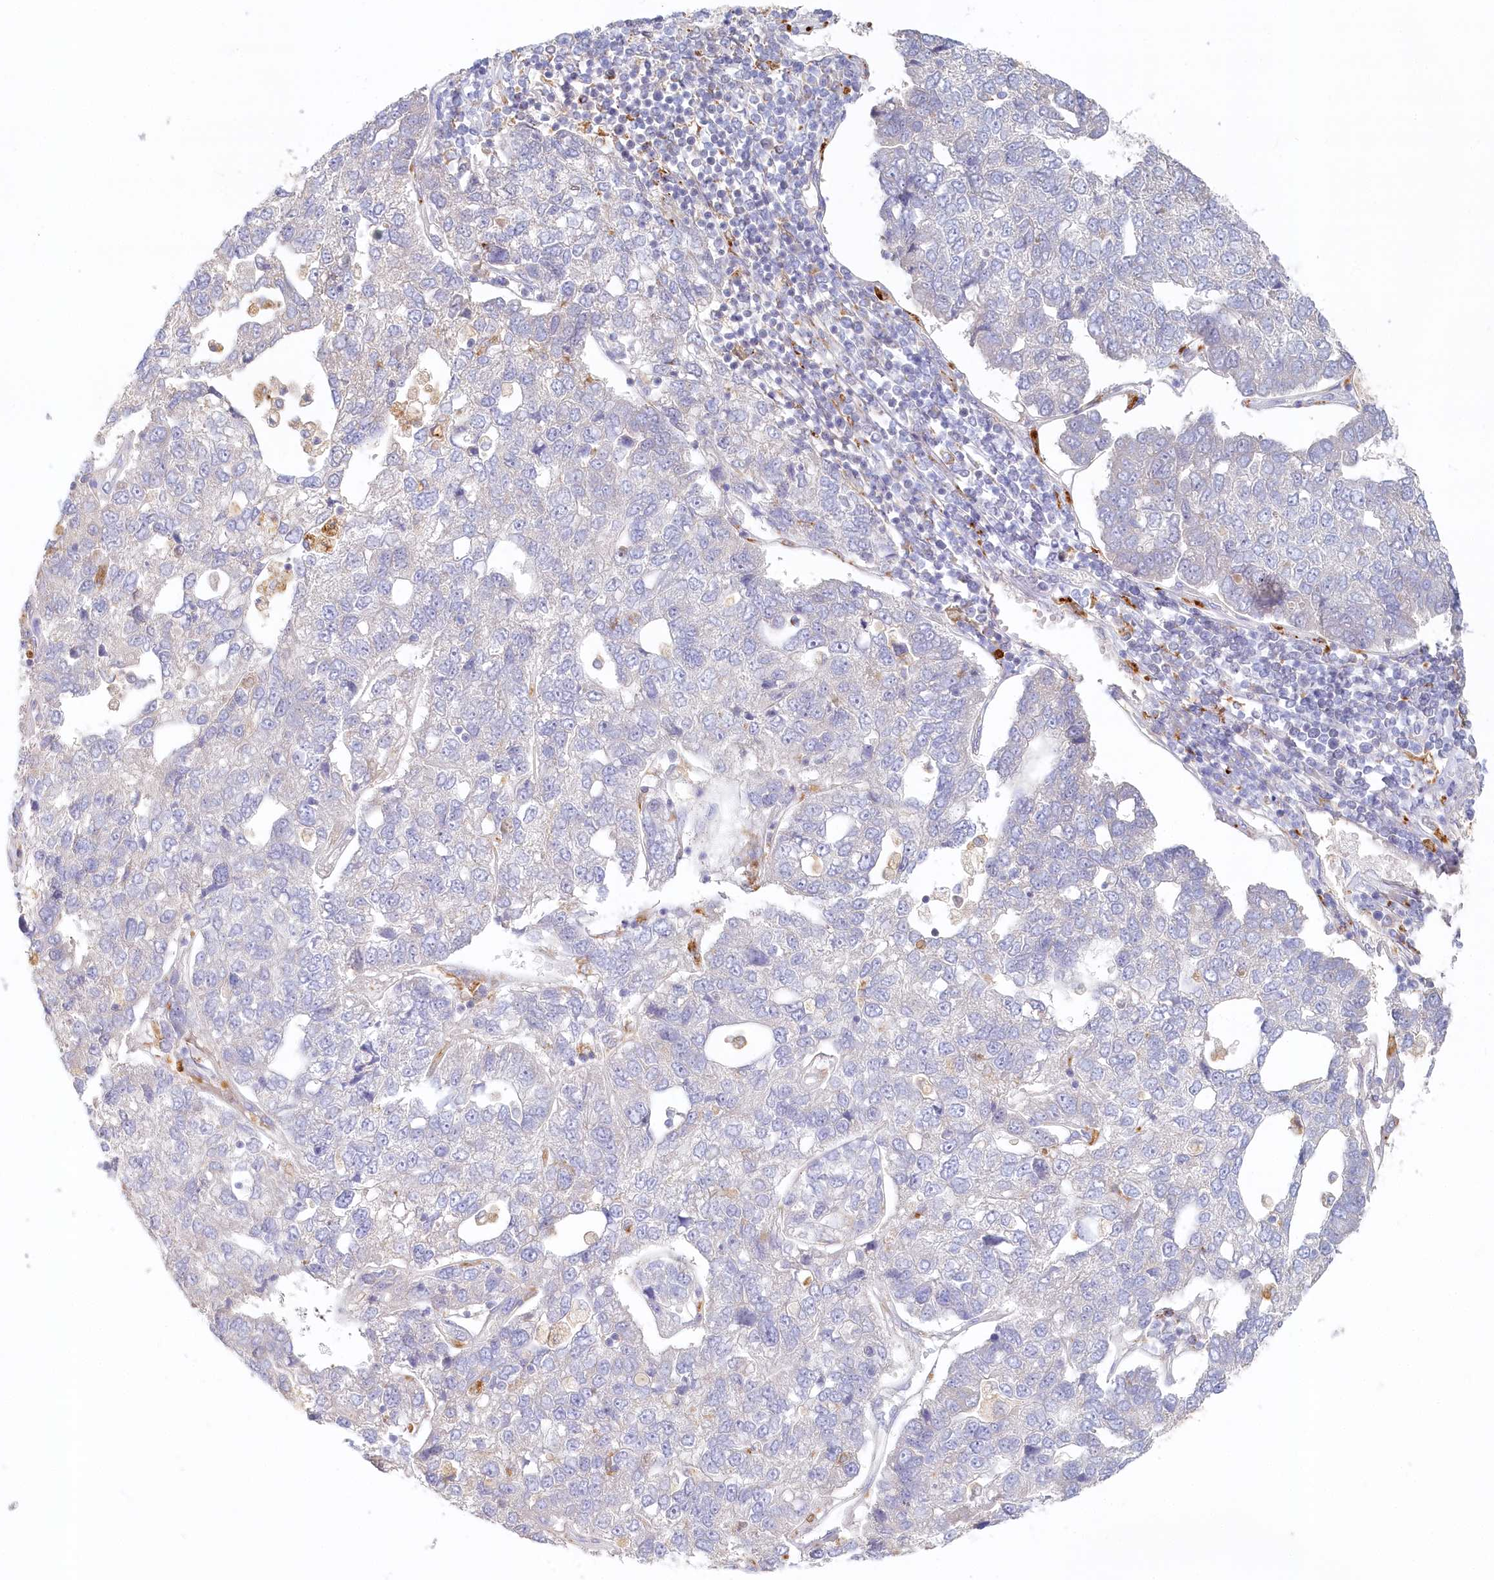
{"staining": {"intensity": "negative", "quantity": "none", "location": "none"}, "tissue": "pancreatic cancer", "cell_type": "Tumor cells", "image_type": "cancer", "snomed": [{"axis": "morphology", "description": "Adenocarcinoma, NOS"}, {"axis": "topography", "description": "Pancreas"}], "caption": "Pancreatic adenocarcinoma was stained to show a protein in brown. There is no significant expression in tumor cells.", "gene": "VSIG1", "patient": {"sex": "female", "age": 61}}